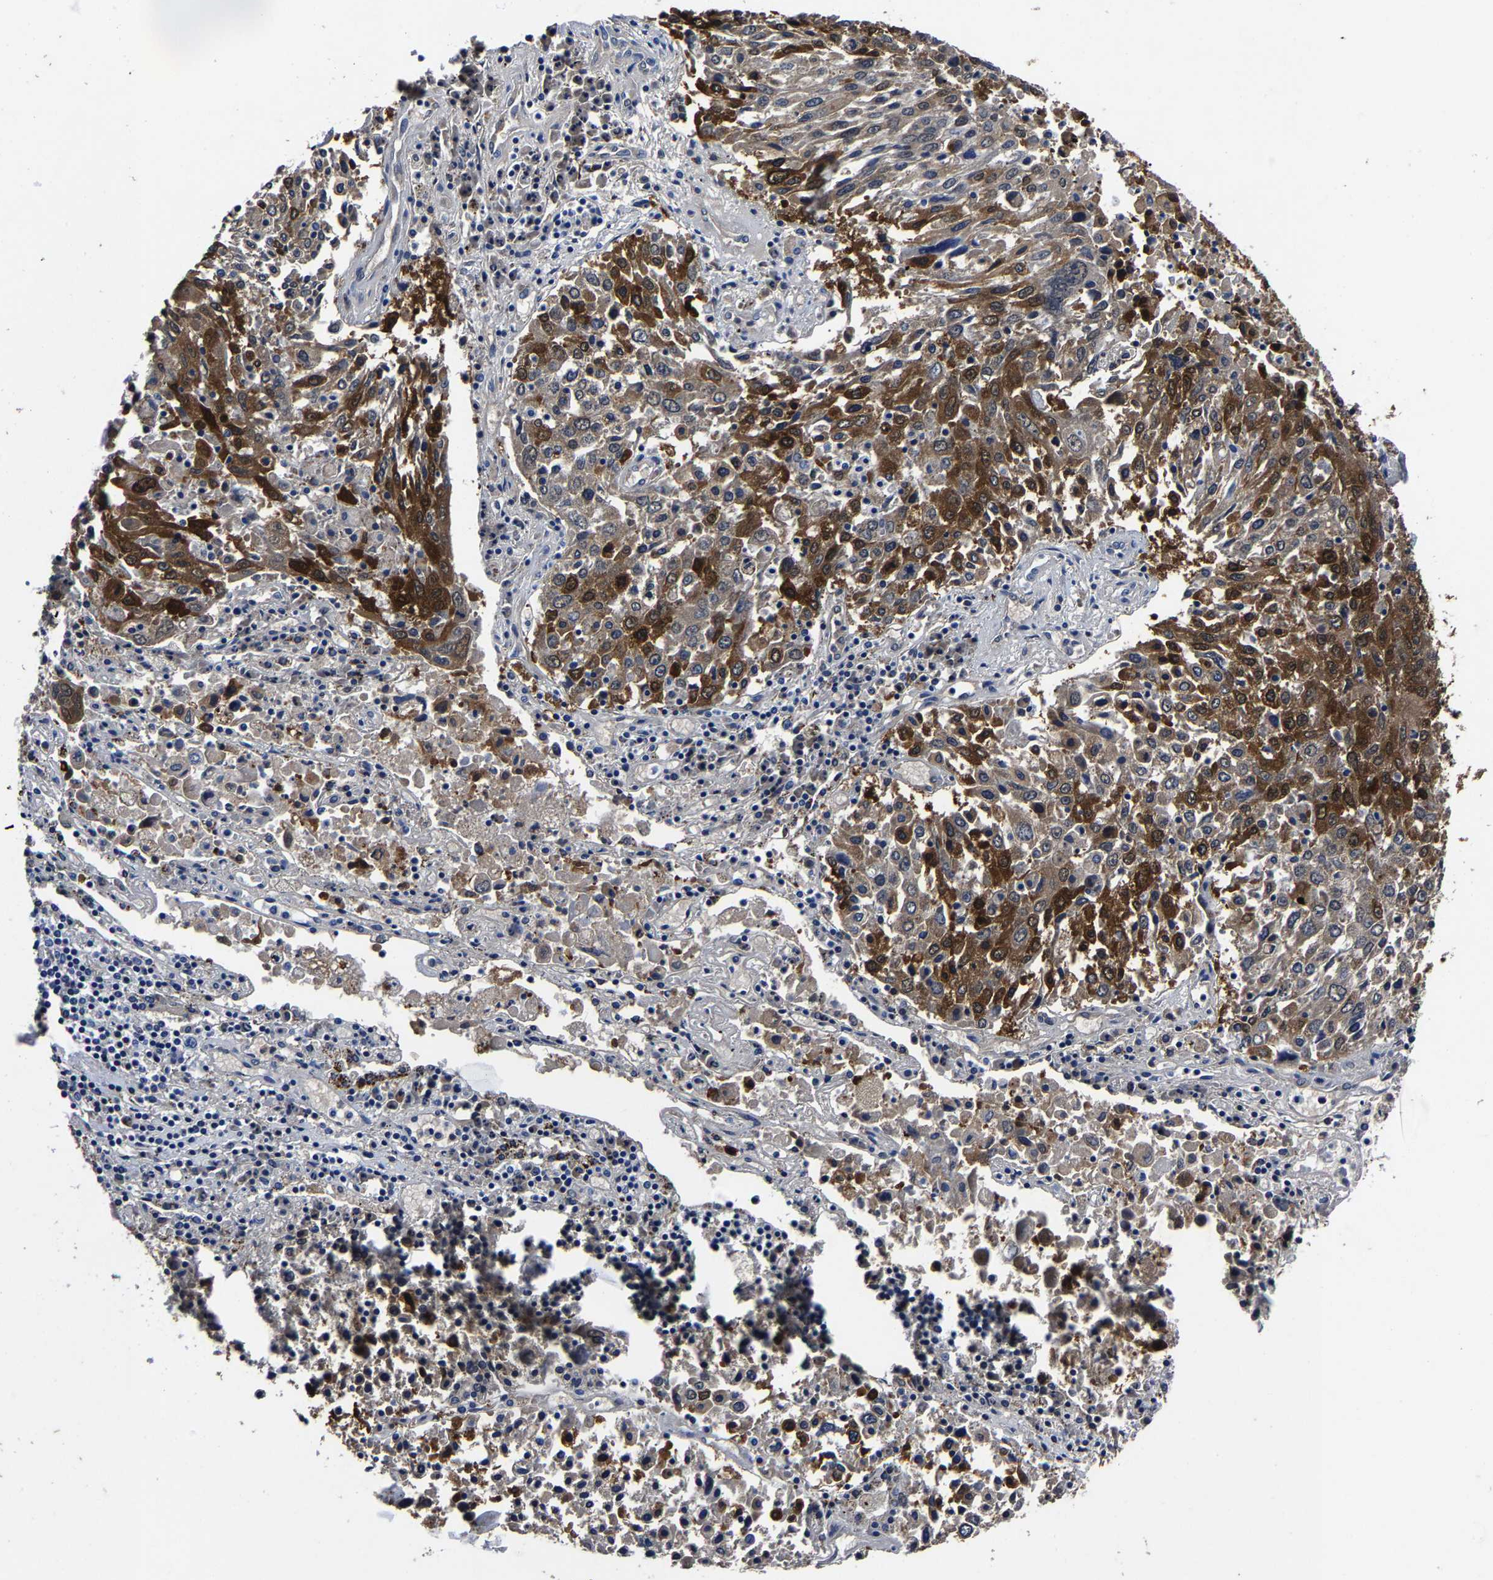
{"staining": {"intensity": "strong", "quantity": "25%-75%", "location": "cytoplasmic/membranous"}, "tissue": "lung cancer", "cell_type": "Tumor cells", "image_type": "cancer", "snomed": [{"axis": "morphology", "description": "Squamous cell carcinoma, NOS"}, {"axis": "topography", "description": "Lung"}], "caption": "Brown immunohistochemical staining in human squamous cell carcinoma (lung) demonstrates strong cytoplasmic/membranous staining in approximately 25%-75% of tumor cells.", "gene": "PSPH", "patient": {"sex": "male", "age": 65}}